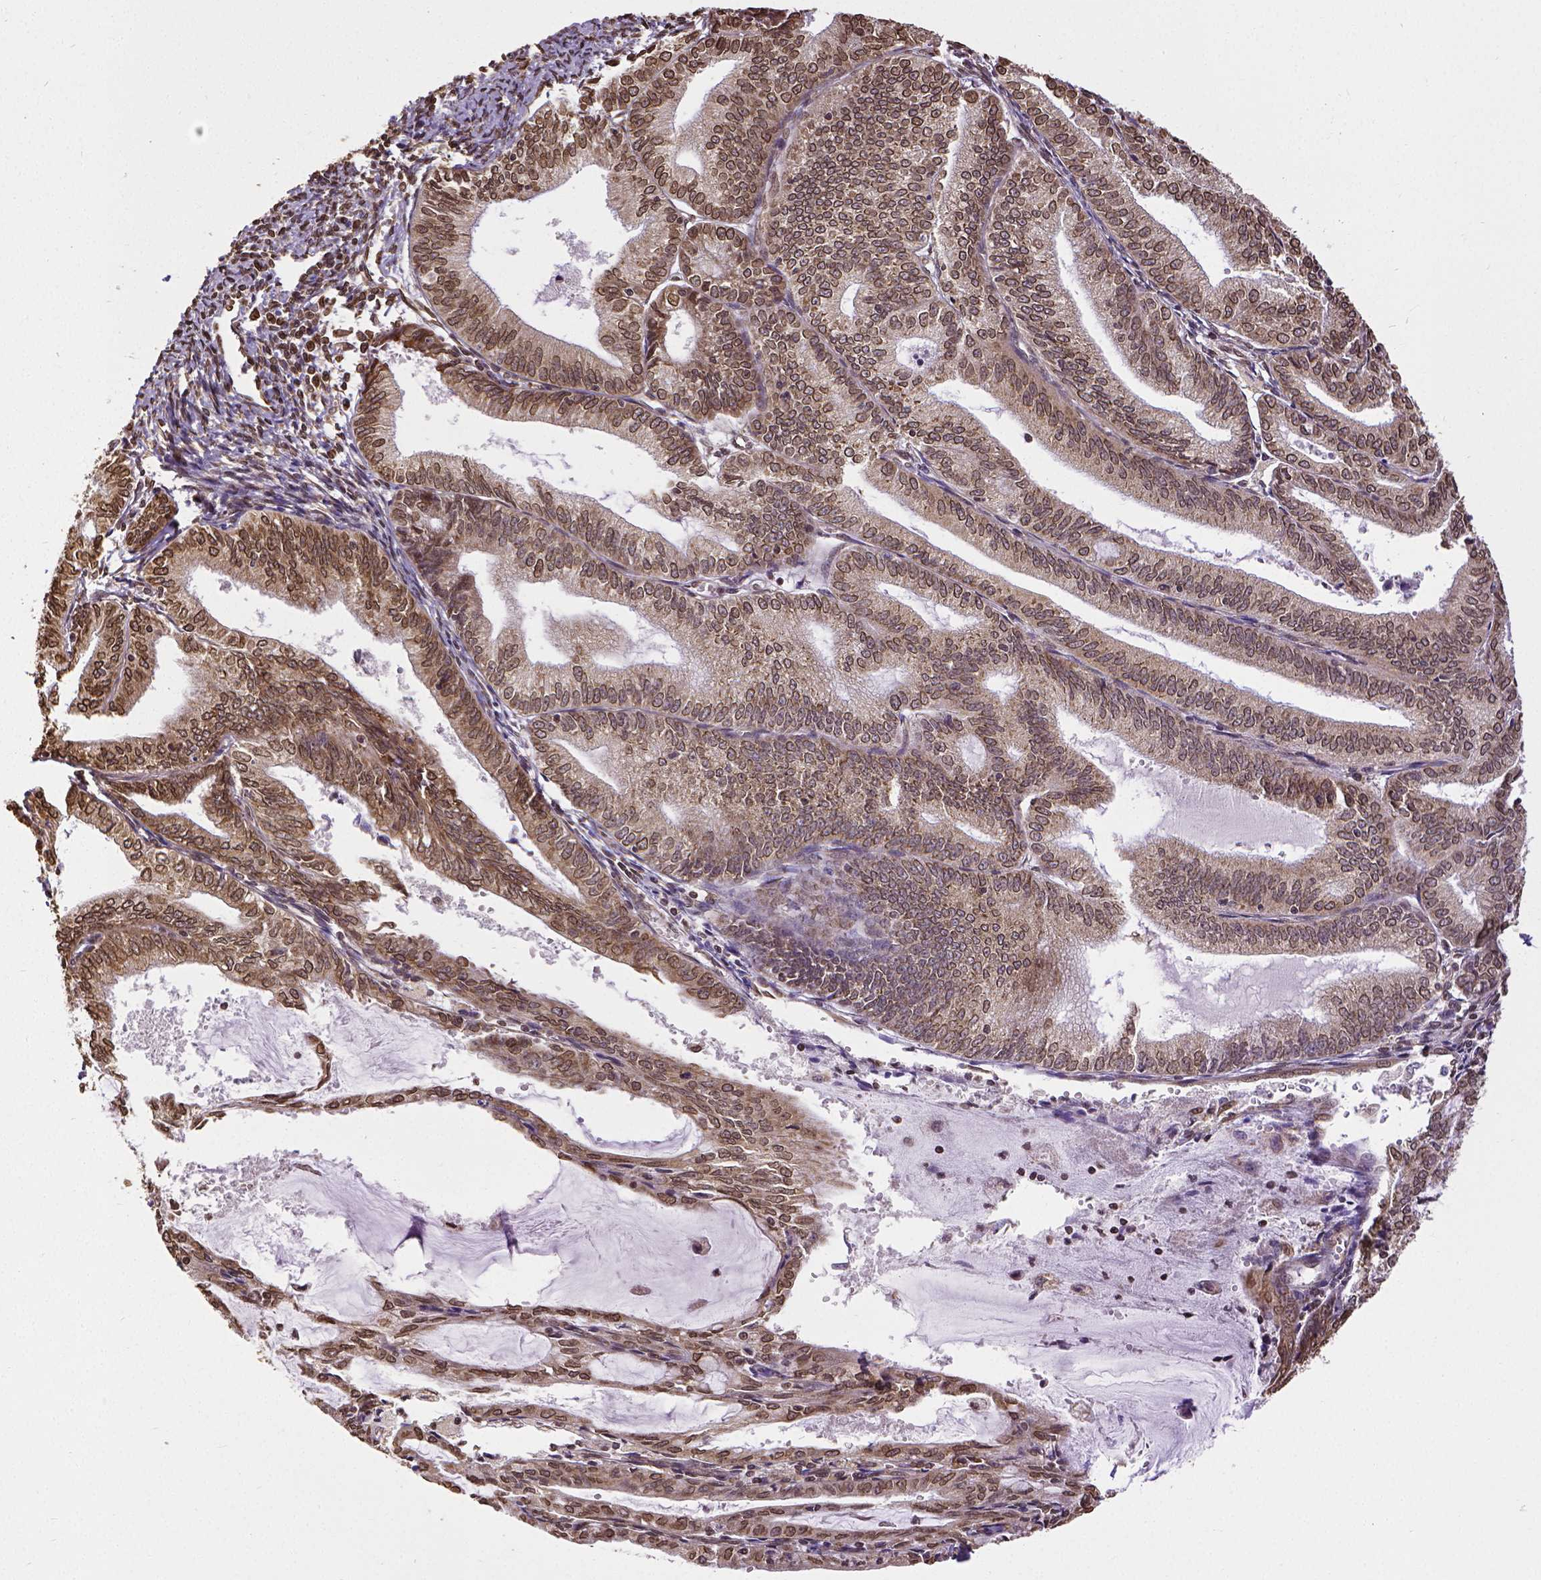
{"staining": {"intensity": "moderate", "quantity": ">75%", "location": "cytoplasmic/membranous,nuclear"}, "tissue": "endometrial cancer", "cell_type": "Tumor cells", "image_type": "cancer", "snomed": [{"axis": "morphology", "description": "Adenocarcinoma, NOS"}, {"axis": "topography", "description": "Endometrium"}], "caption": "High-magnification brightfield microscopy of adenocarcinoma (endometrial) stained with DAB (brown) and counterstained with hematoxylin (blue). tumor cells exhibit moderate cytoplasmic/membranous and nuclear positivity is identified in approximately>75% of cells. The staining is performed using DAB brown chromogen to label protein expression. The nuclei are counter-stained blue using hematoxylin.", "gene": "MTDH", "patient": {"sex": "female", "age": 70}}